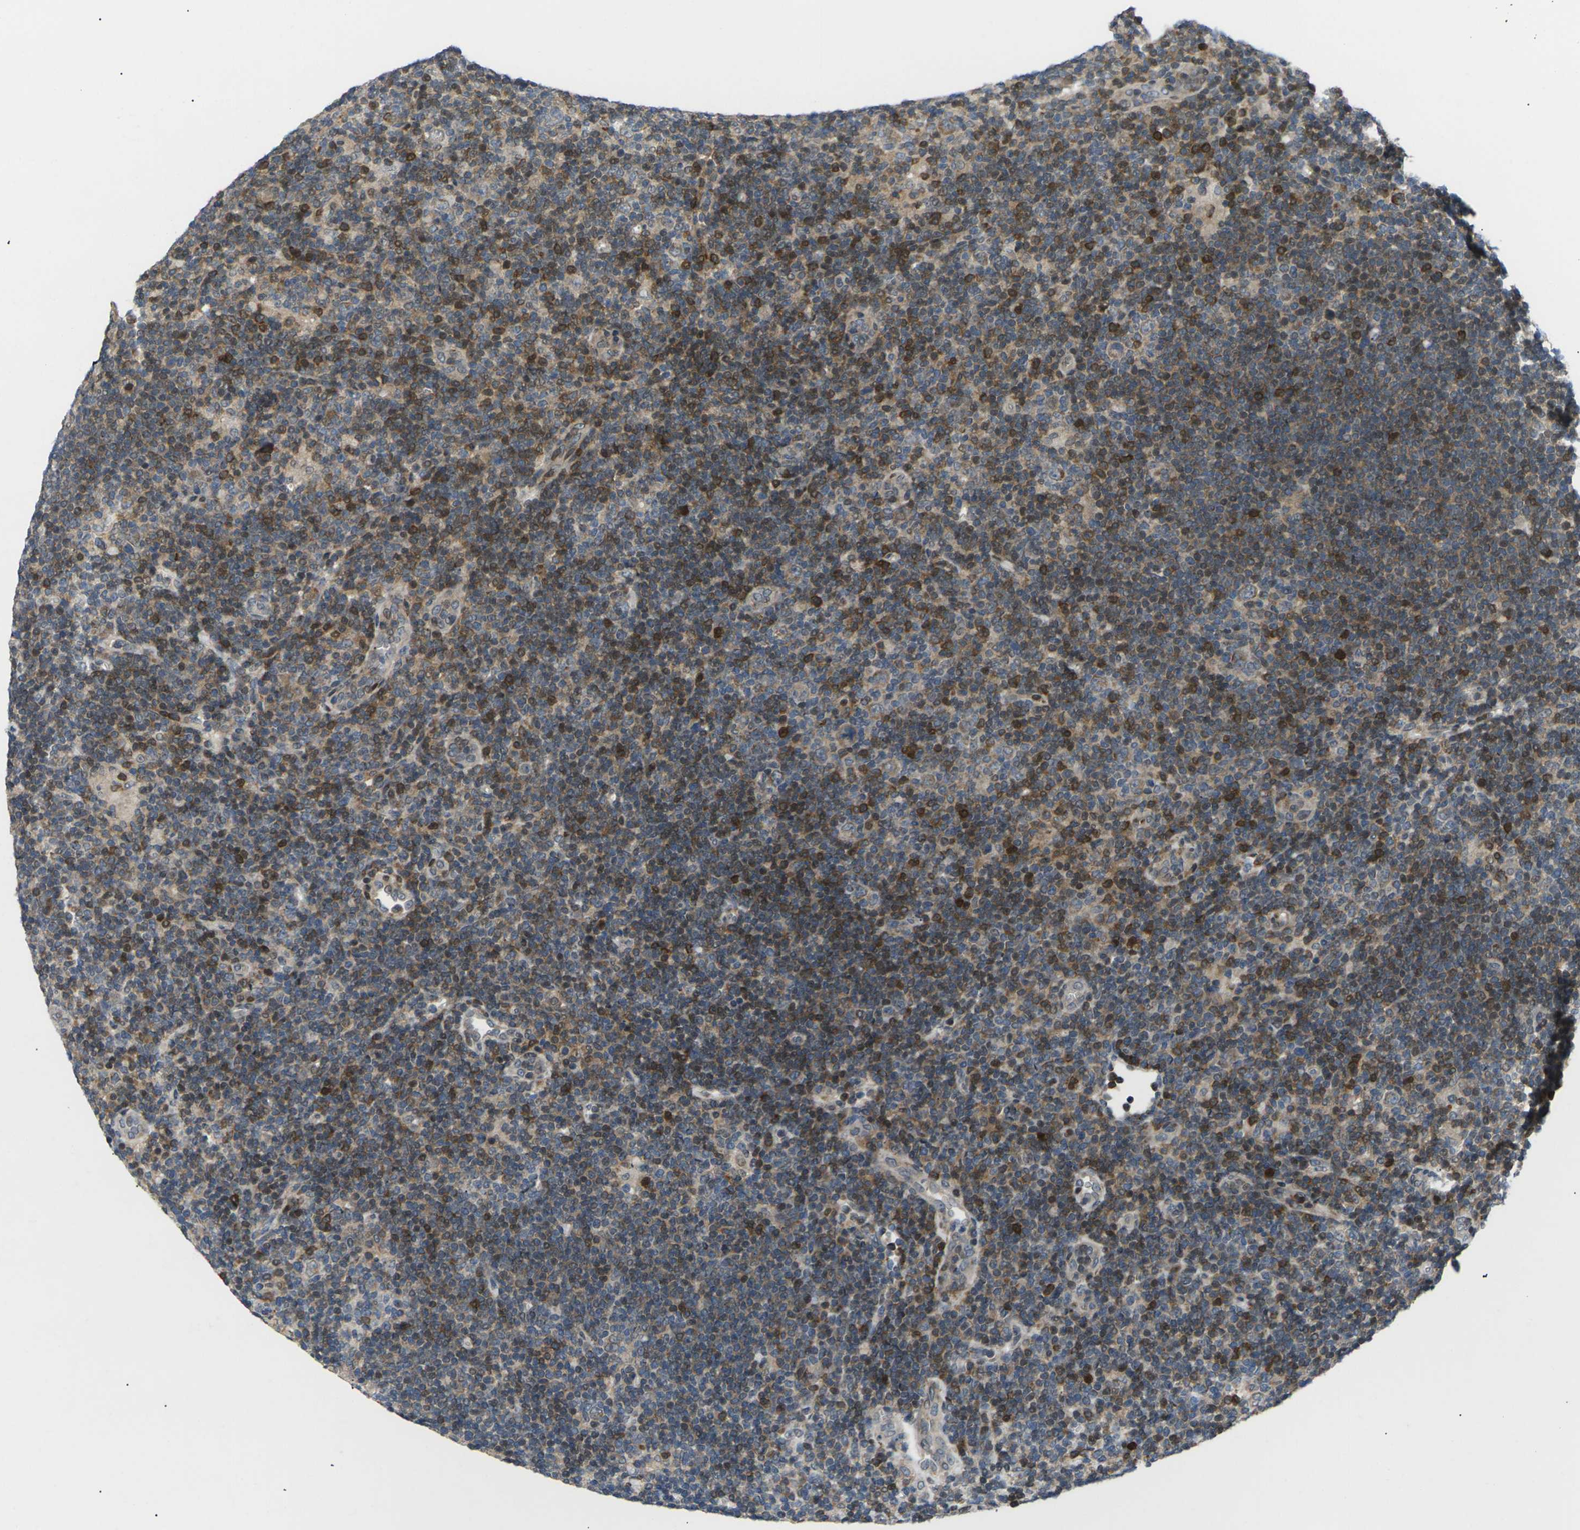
{"staining": {"intensity": "weak", "quantity": "25%-75%", "location": "cytoplasmic/membranous"}, "tissue": "lymphoma", "cell_type": "Tumor cells", "image_type": "cancer", "snomed": [{"axis": "morphology", "description": "Hodgkin's disease, NOS"}, {"axis": "topography", "description": "Lymph node"}], "caption": "Approximately 25%-75% of tumor cells in human Hodgkin's disease display weak cytoplasmic/membranous protein staining as visualized by brown immunohistochemical staining.", "gene": "RPS6KA3", "patient": {"sex": "female", "age": 57}}